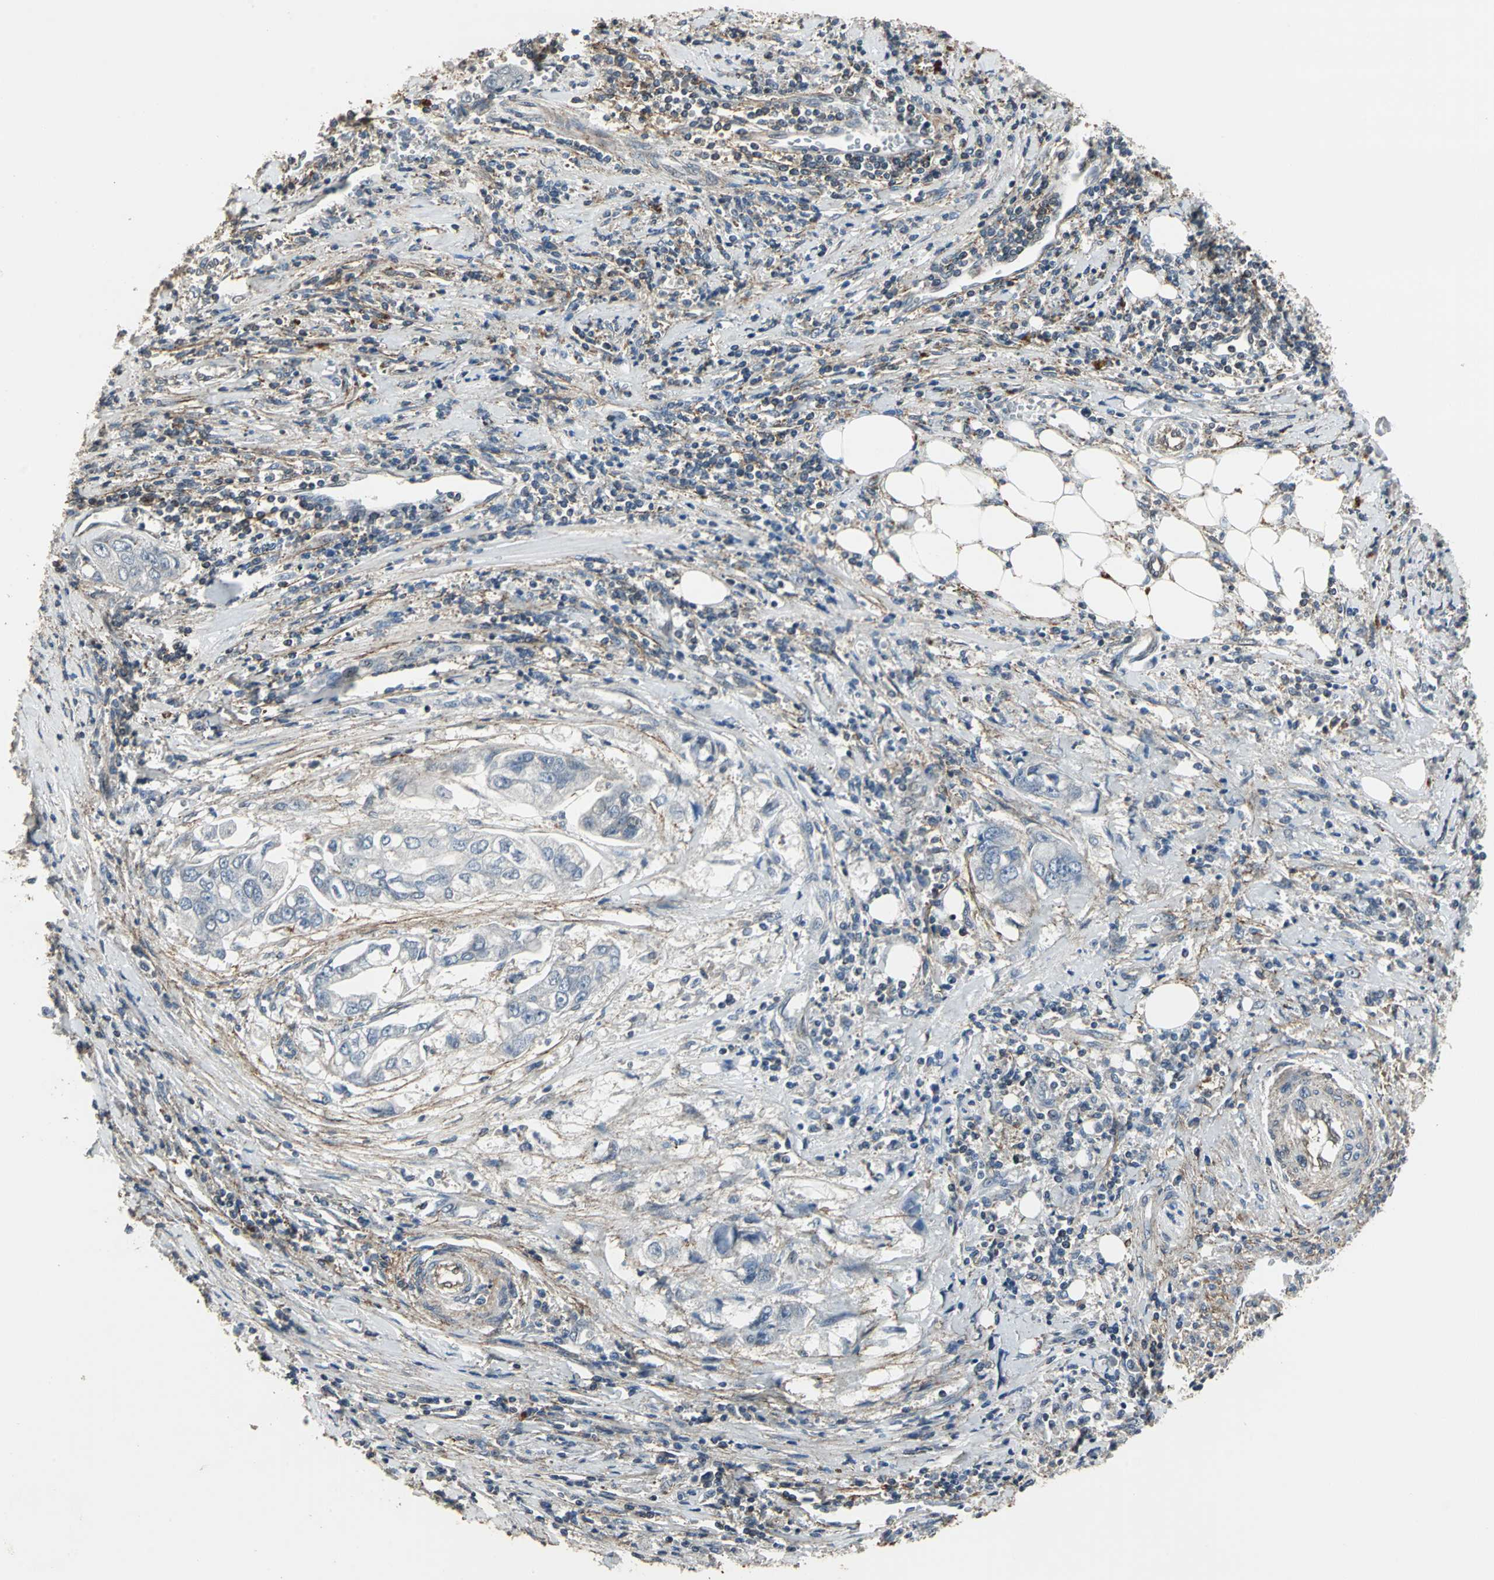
{"staining": {"intensity": "negative", "quantity": "none", "location": "none"}, "tissue": "stomach cancer", "cell_type": "Tumor cells", "image_type": "cancer", "snomed": [{"axis": "morphology", "description": "Adenocarcinoma, NOS"}, {"axis": "topography", "description": "Stomach"}], "caption": "Tumor cells are negative for brown protein staining in stomach adenocarcinoma.", "gene": "DNAJB4", "patient": {"sex": "male", "age": 62}}